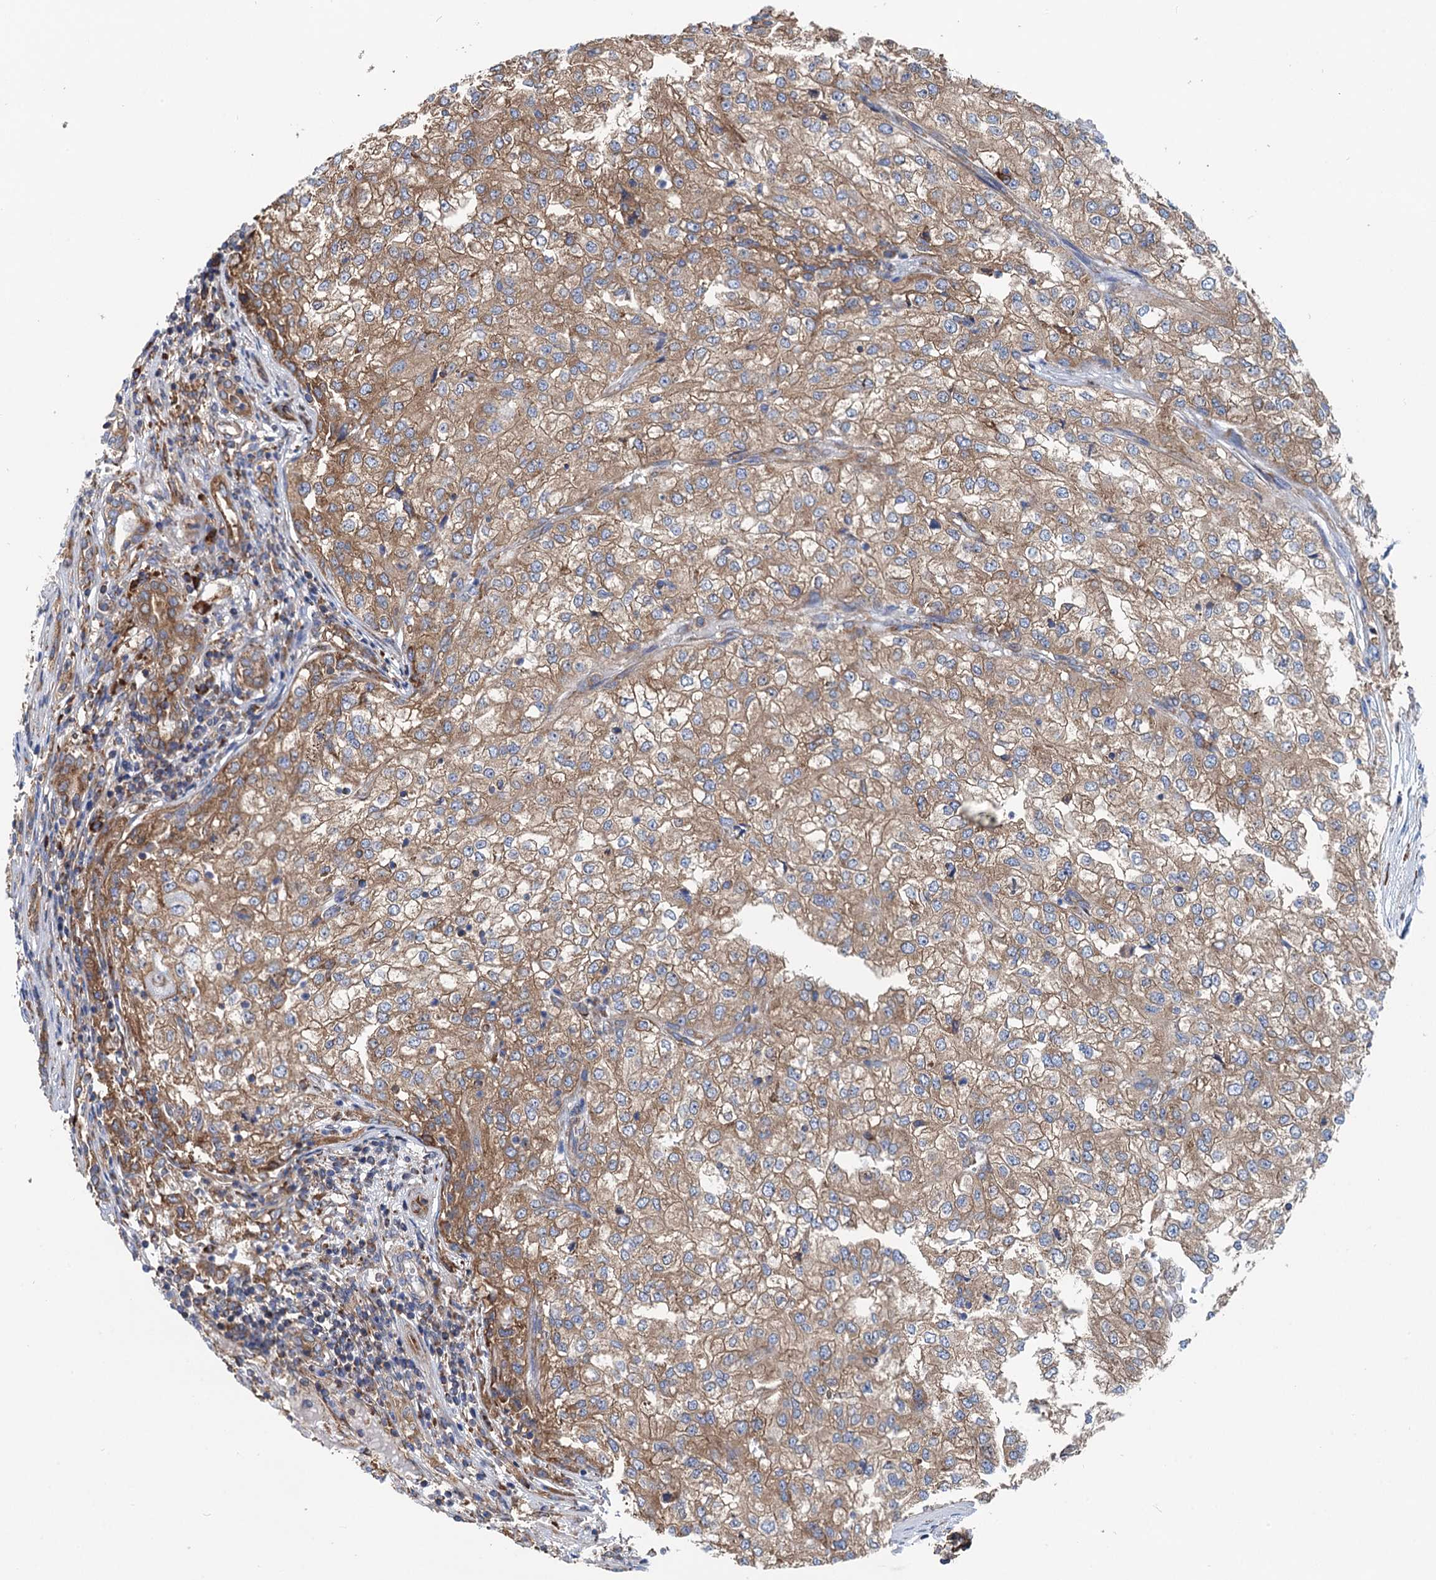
{"staining": {"intensity": "moderate", "quantity": ">75%", "location": "cytoplasmic/membranous"}, "tissue": "renal cancer", "cell_type": "Tumor cells", "image_type": "cancer", "snomed": [{"axis": "morphology", "description": "Adenocarcinoma, NOS"}, {"axis": "topography", "description": "Kidney"}], "caption": "Approximately >75% of tumor cells in human renal adenocarcinoma reveal moderate cytoplasmic/membranous protein positivity as visualized by brown immunohistochemical staining.", "gene": "SLC12A7", "patient": {"sex": "female", "age": 54}}